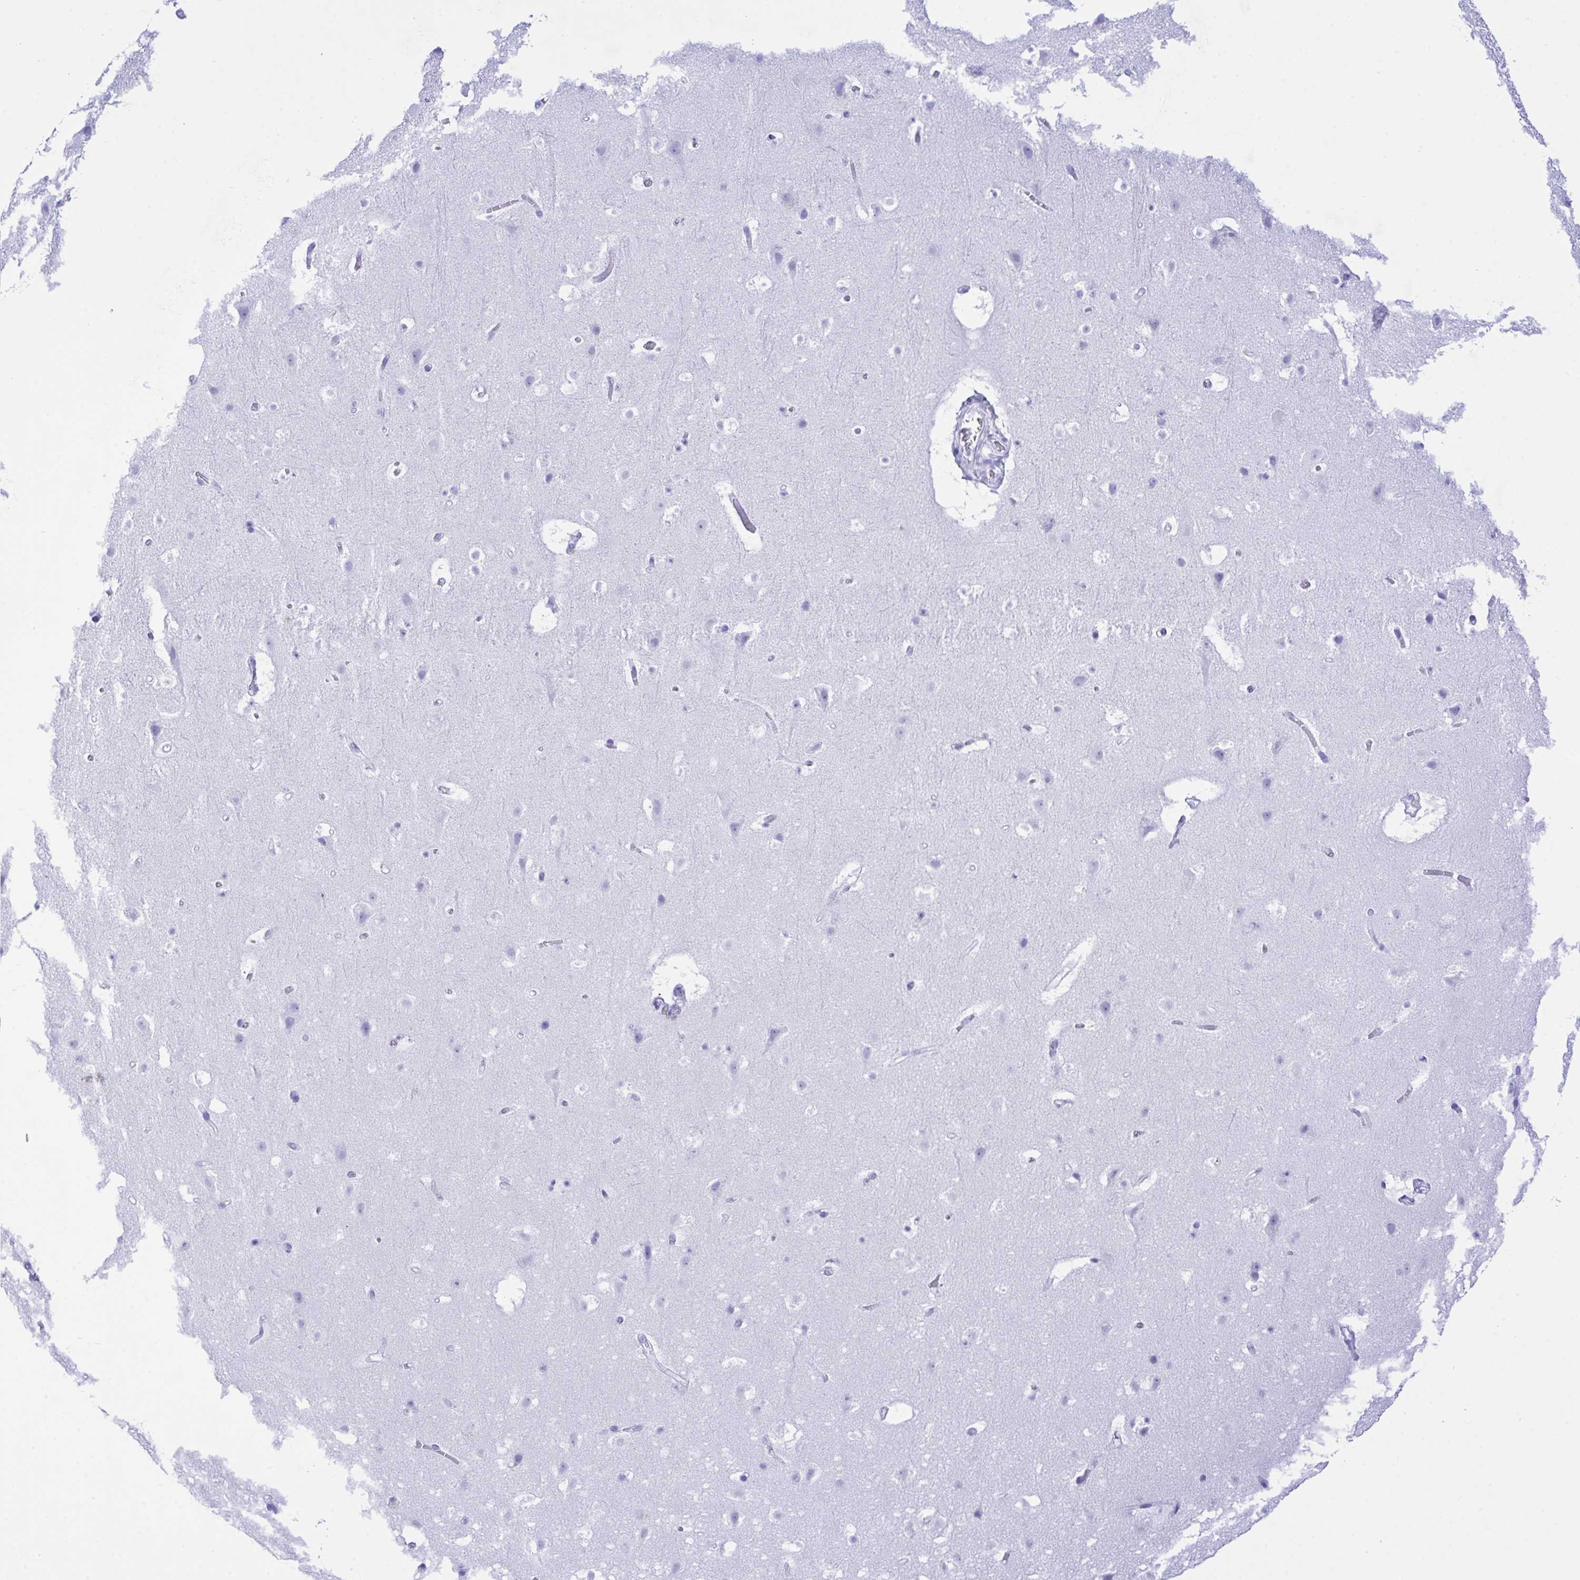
{"staining": {"intensity": "negative", "quantity": "none", "location": "none"}, "tissue": "cerebral cortex", "cell_type": "Endothelial cells", "image_type": "normal", "snomed": [{"axis": "morphology", "description": "Normal tissue, NOS"}, {"axis": "topography", "description": "Cerebral cortex"}], "caption": "Immunohistochemistry (IHC) of normal cerebral cortex demonstrates no staining in endothelial cells.", "gene": "SELENOV", "patient": {"sex": "female", "age": 42}}